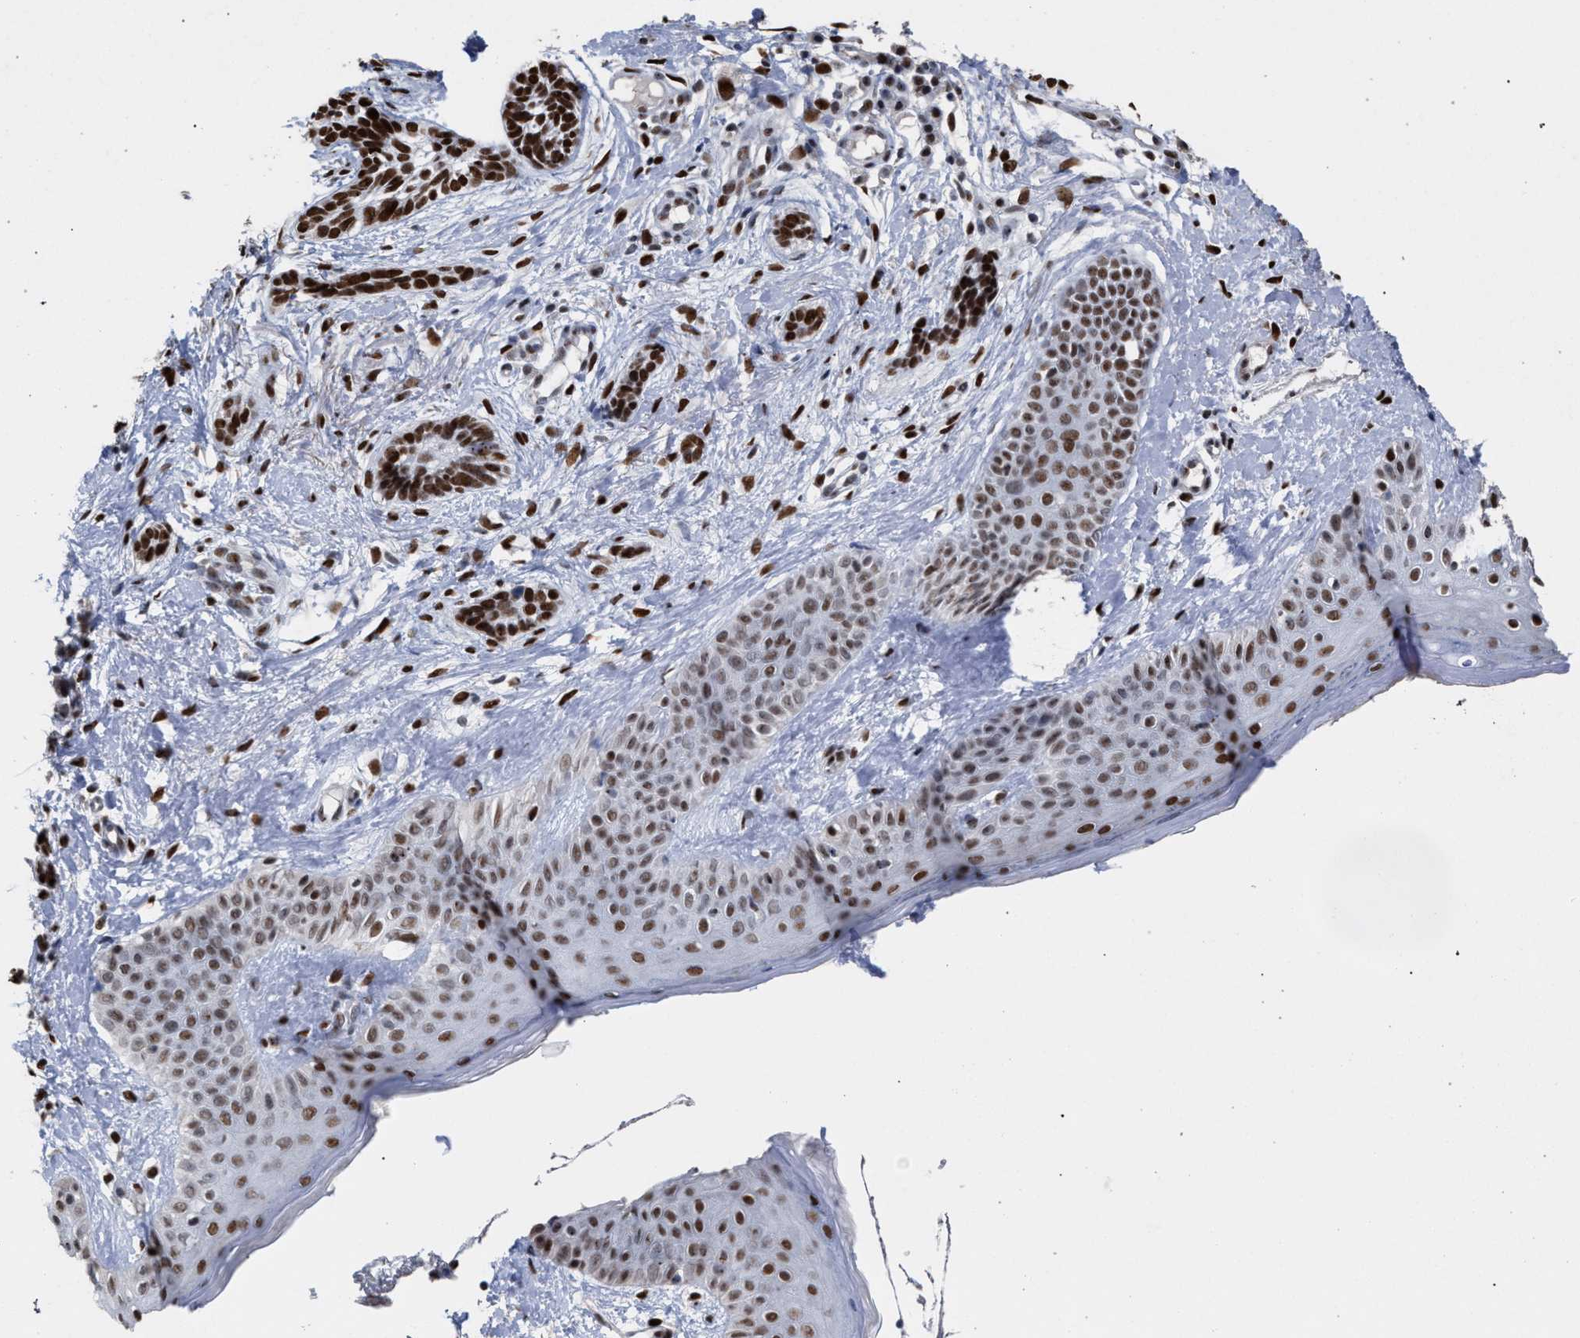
{"staining": {"intensity": "strong", "quantity": ">75%", "location": "nuclear"}, "tissue": "skin cancer", "cell_type": "Tumor cells", "image_type": "cancer", "snomed": [{"axis": "morphology", "description": "Normal tissue, NOS"}, {"axis": "morphology", "description": "Basal cell carcinoma"}, {"axis": "topography", "description": "Skin"}], "caption": "Protein staining by immunohistochemistry exhibits strong nuclear positivity in about >75% of tumor cells in skin cancer (basal cell carcinoma).", "gene": "TP53BP1", "patient": {"sex": "male", "age": 63}}